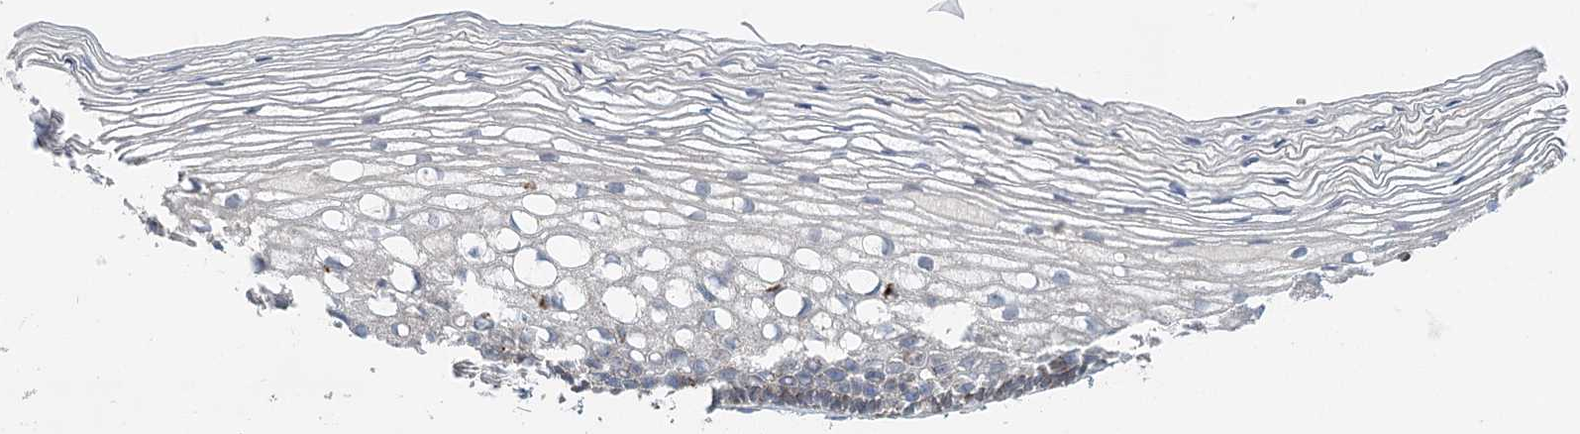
{"staining": {"intensity": "moderate", "quantity": "<25%", "location": "cytoplasmic/membranous"}, "tissue": "cervix", "cell_type": "Glandular cells", "image_type": "normal", "snomed": [{"axis": "morphology", "description": "Normal tissue, NOS"}, {"axis": "topography", "description": "Cervix"}], "caption": "High-power microscopy captured an immunohistochemistry (IHC) photomicrograph of benign cervix, revealing moderate cytoplasmic/membranous positivity in about <25% of glandular cells.", "gene": "VSIG1", "patient": {"sex": "female", "age": 27}}